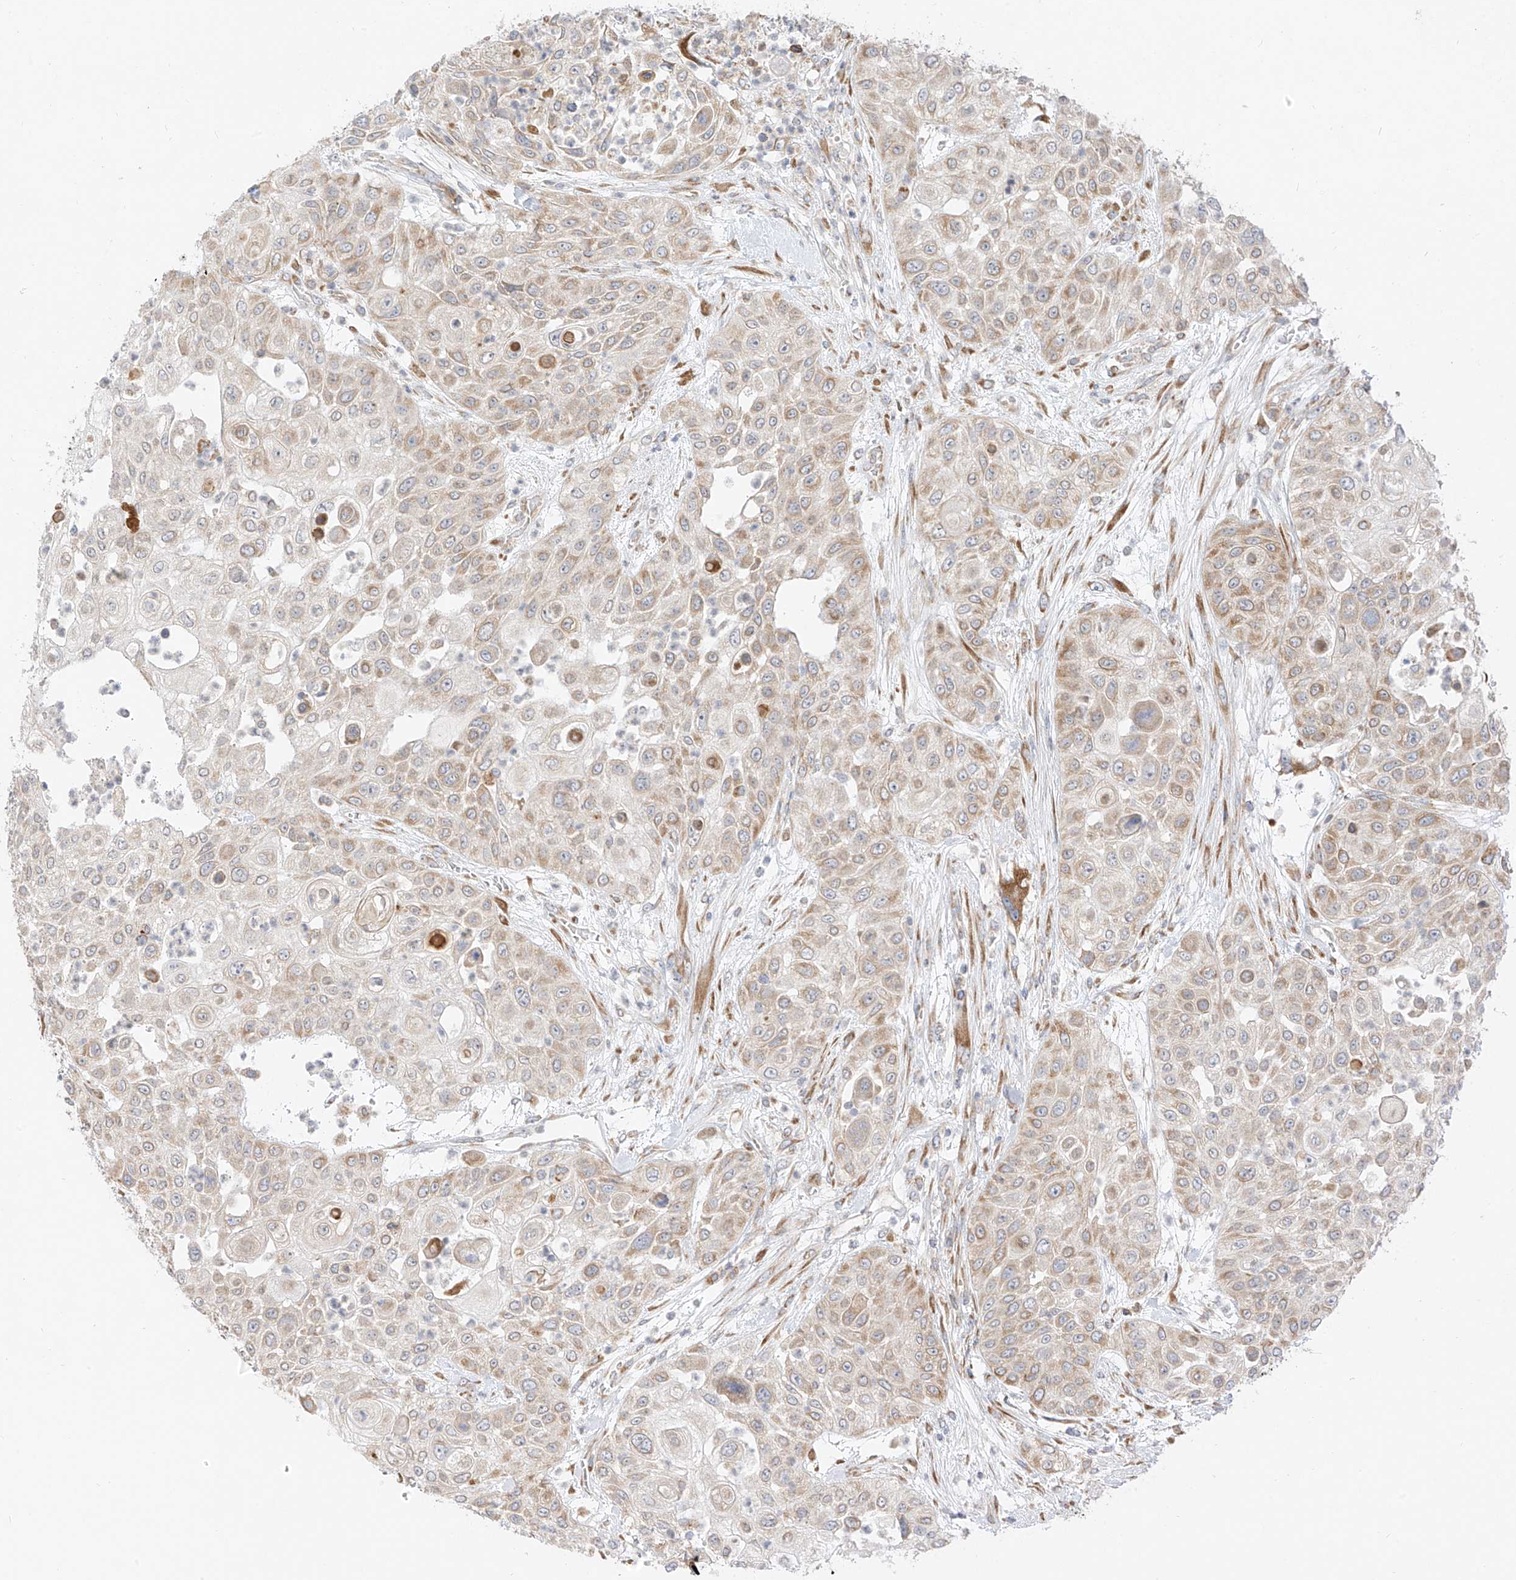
{"staining": {"intensity": "weak", "quantity": ">75%", "location": "cytoplasmic/membranous"}, "tissue": "urothelial cancer", "cell_type": "Tumor cells", "image_type": "cancer", "snomed": [{"axis": "morphology", "description": "Urothelial carcinoma, High grade"}, {"axis": "topography", "description": "Urinary bladder"}], "caption": "High-grade urothelial carcinoma was stained to show a protein in brown. There is low levels of weak cytoplasmic/membranous staining in about >75% of tumor cells.", "gene": "STT3A", "patient": {"sex": "female", "age": 79}}